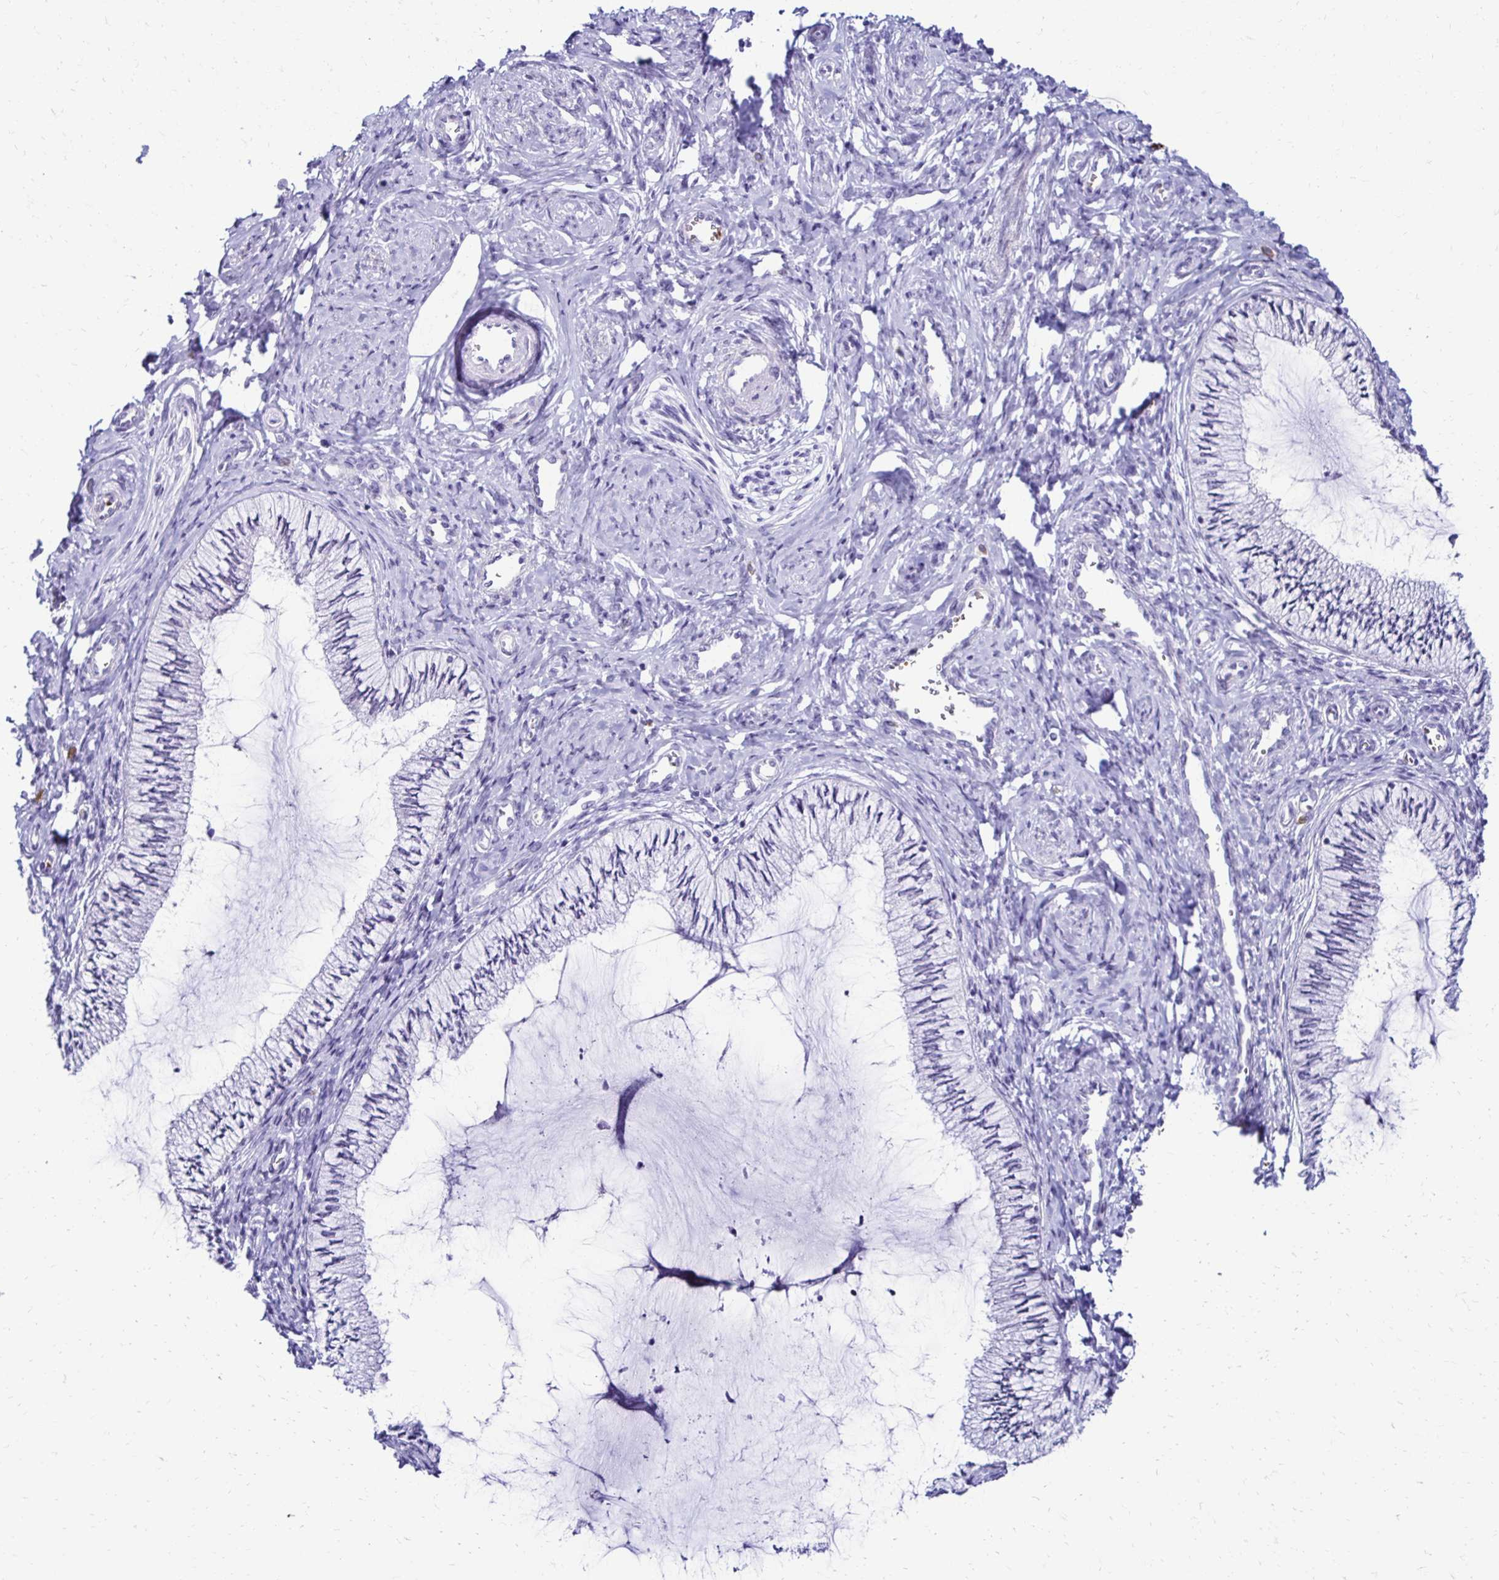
{"staining": {"intensity": "negative", "quantity": "none", "location": "none"}, "tissue": "cervix", "cell_type": "Glandular cells", "image_type": "normal", "snomed": [{"axis": "morphology", "description": "Normal tissue, NOS"}, {"axis": "topography", "description": "Cervix"}], "caption": "Immunohistochemistry micrograph of benign human cervix stained for a protein (brown), which exhibits no positivity in glandular cells.", "gene": "RHBDL3", "patient": {"sex": "female", "age": 24}}